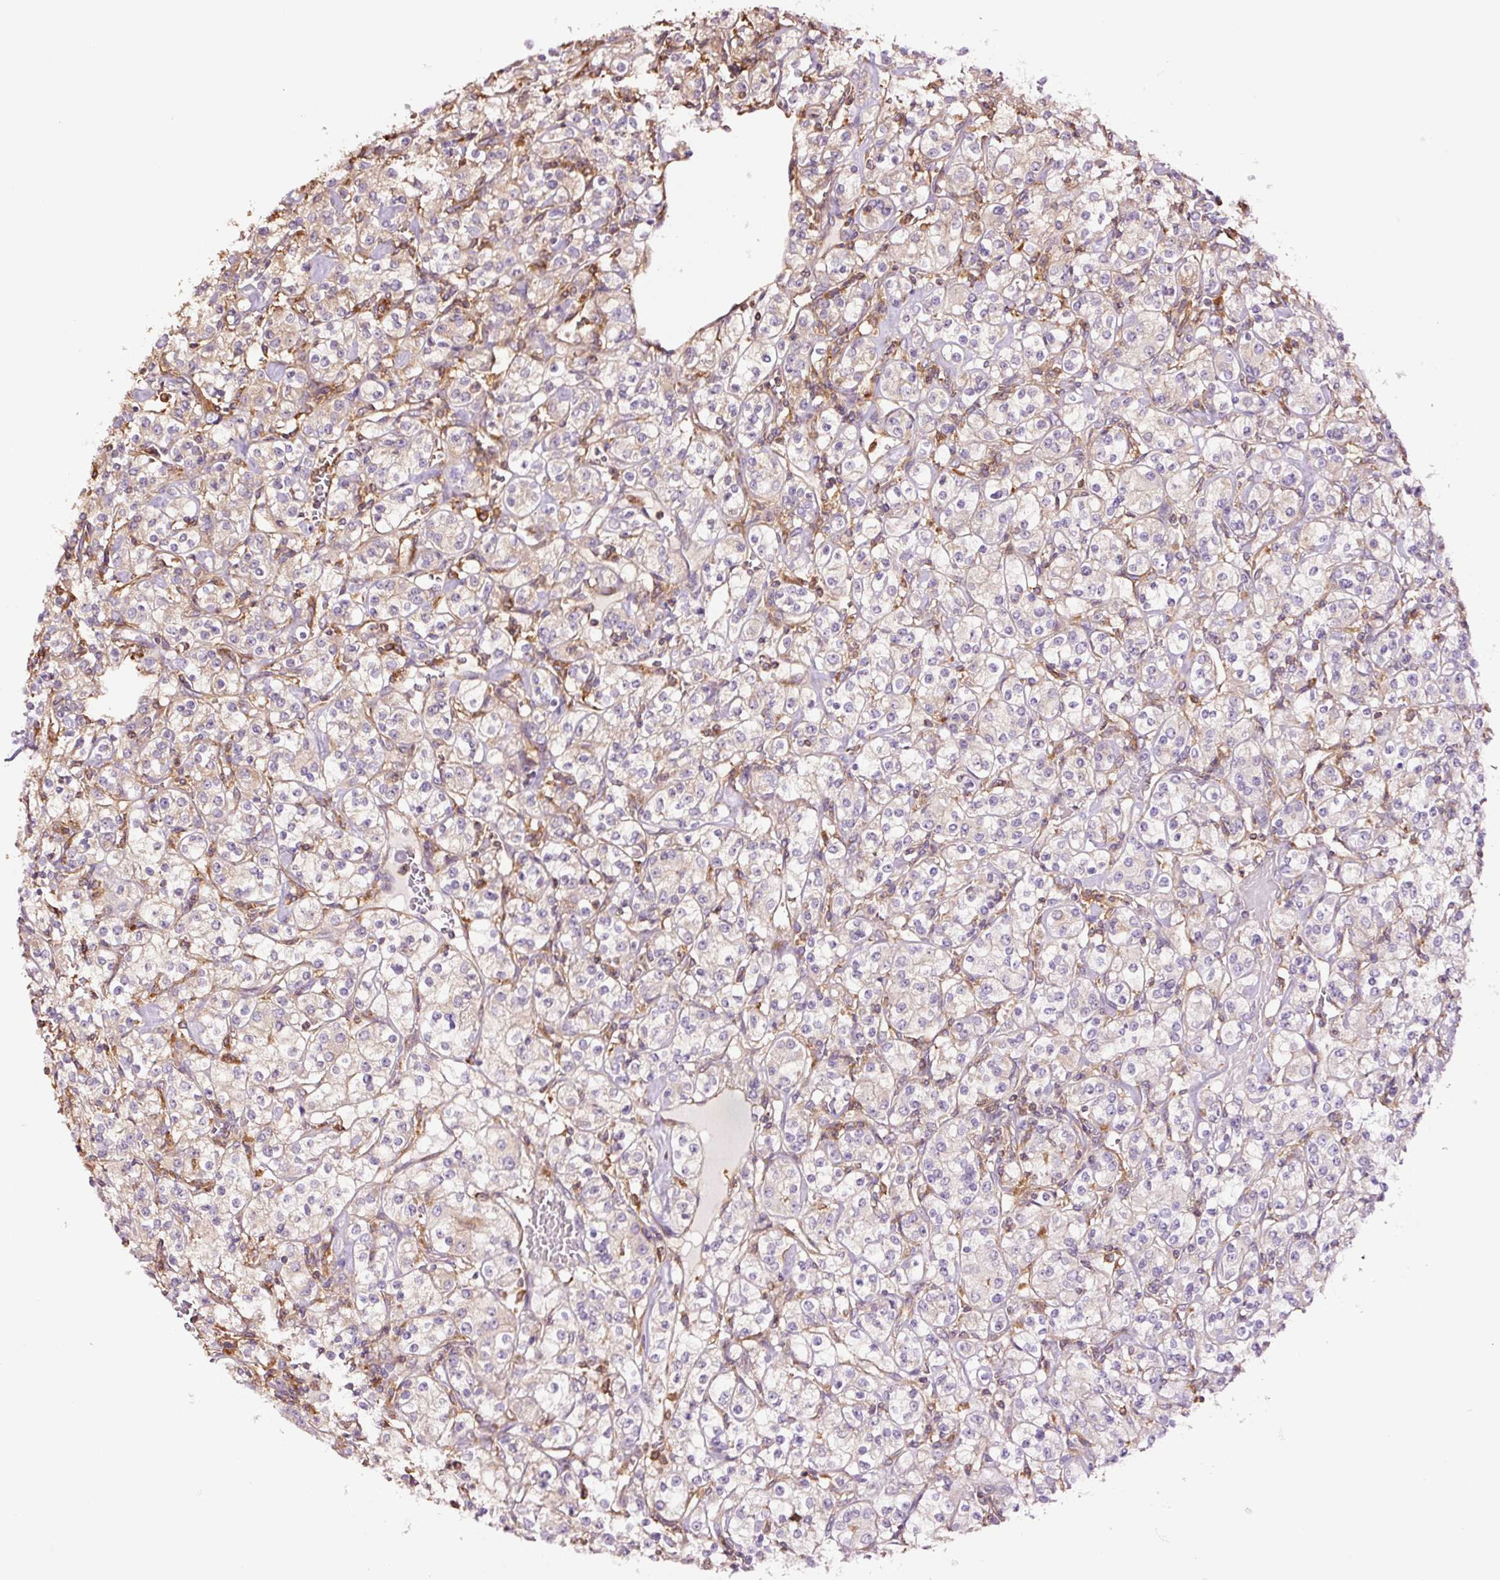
{"staining": {"intensity": "negative", "quantity": "none", "location": "none"}, "tissue": "renal cancer", "cell_type": "Tumor cells", "image_type": "cancer", "snomed": [{"axis": "morphology", "description": "Adenocarcinoma, NOS"}, {"axis": "topography", "description": "Kidney"}], "caption": "IHC histopathology image of neoplastic tissue: human renal cancer (adenocarcinoma) stained with DAB reveals no significant protein staining in tumor cells.", "gene": "METAP1", "patient": {"sex": "male", "age": 77}}